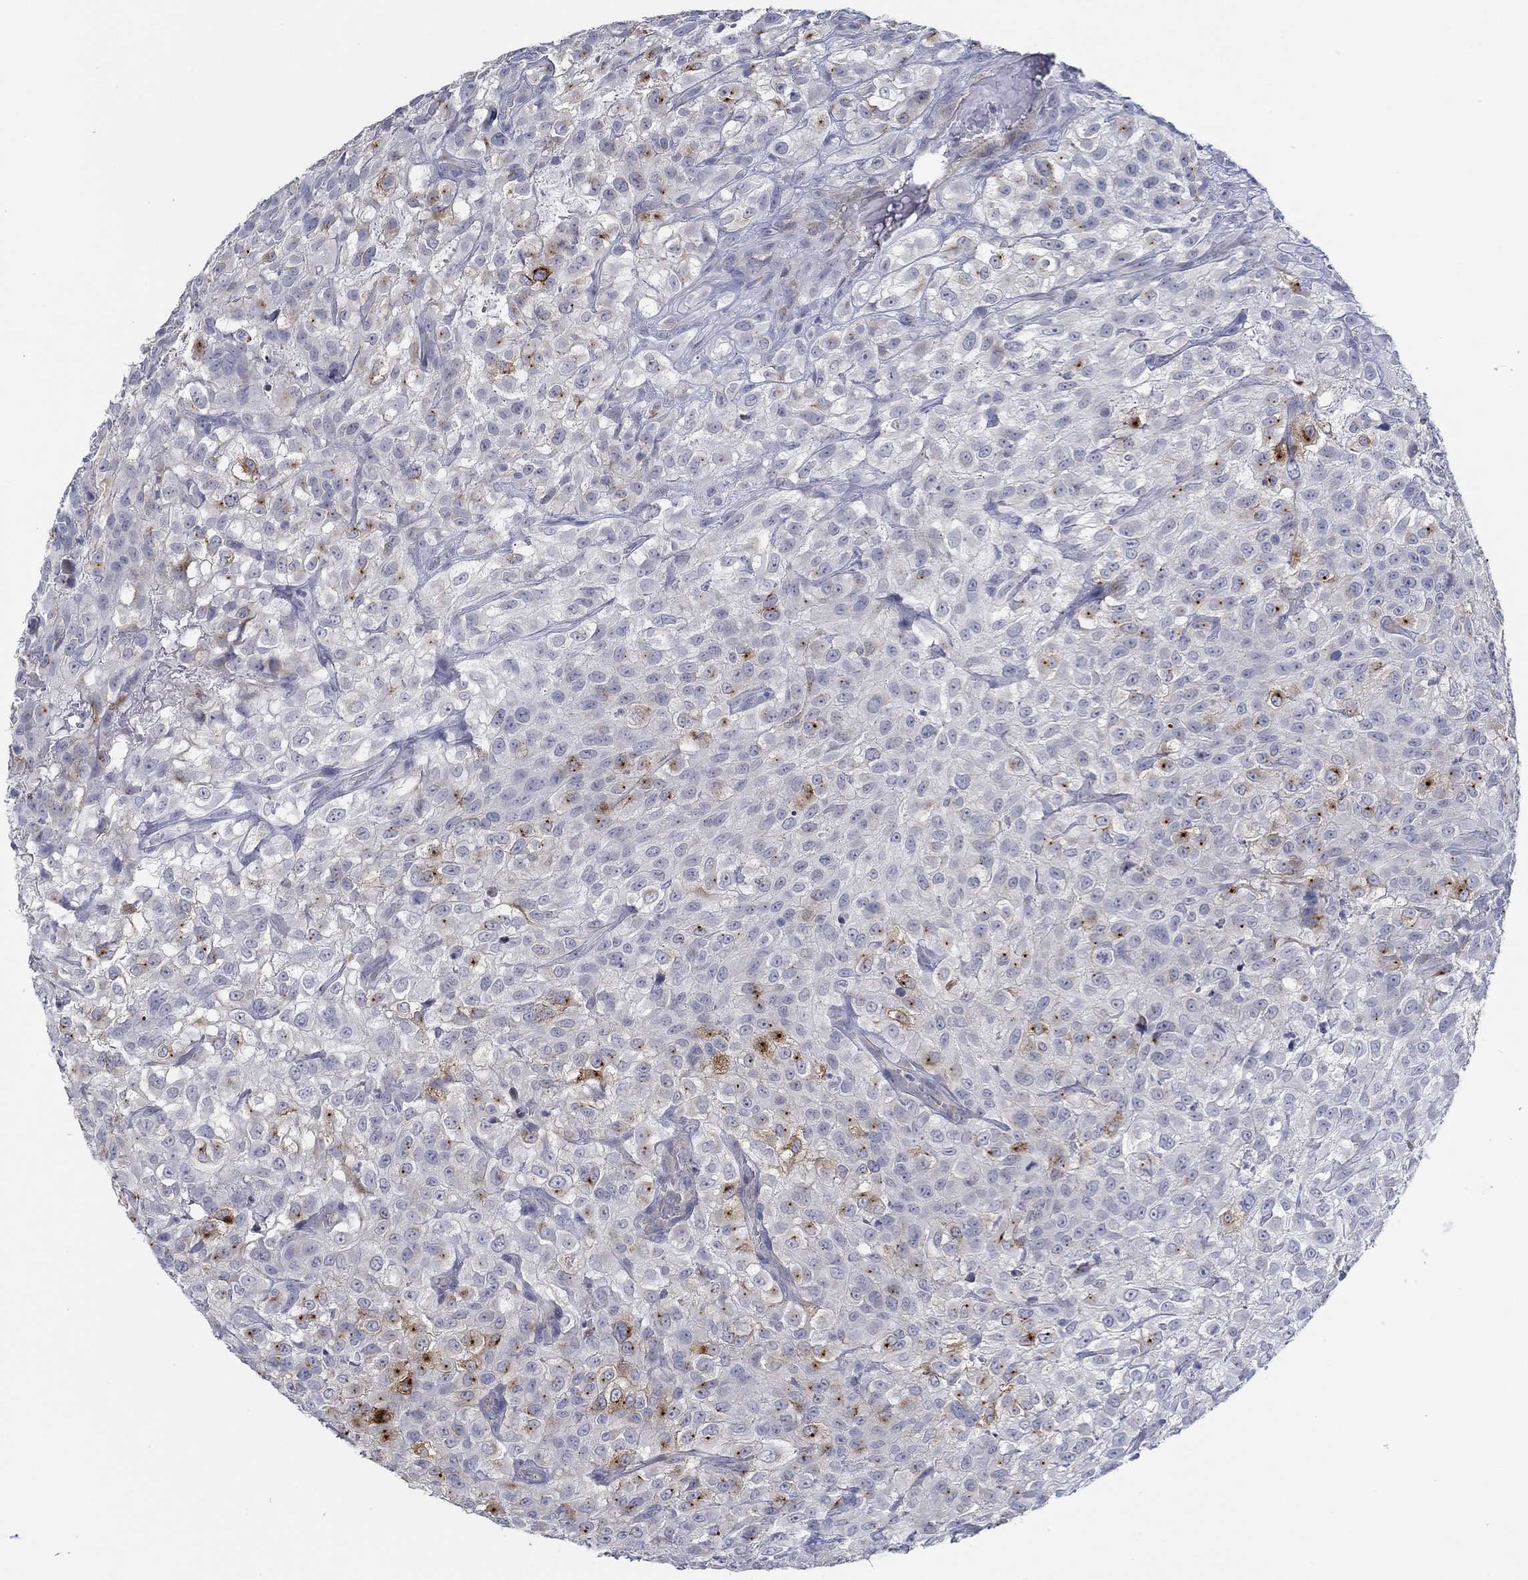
{"staining": {"intensity": "strong", "quantity": "<25%", "location": "cytoplasmic/membranous"}, "tissue": "urothelial cancer", "cell_type": "Tumor cells", "image_type": "cancer", "snomed": [{"axis": "morphology", "description": "Urothelial carcinoma, High grade"}, {"axis": "topography", "description": "Urinary bladder"}], "caption": "Brown immunohistochemical staining in human high-grade urothelial carcinoma shows strong cytoplasmic/membranous staining in about <25% of tumor cells.", "gene": "GJA5", "patient": {"sex": "male", "age": 56}}